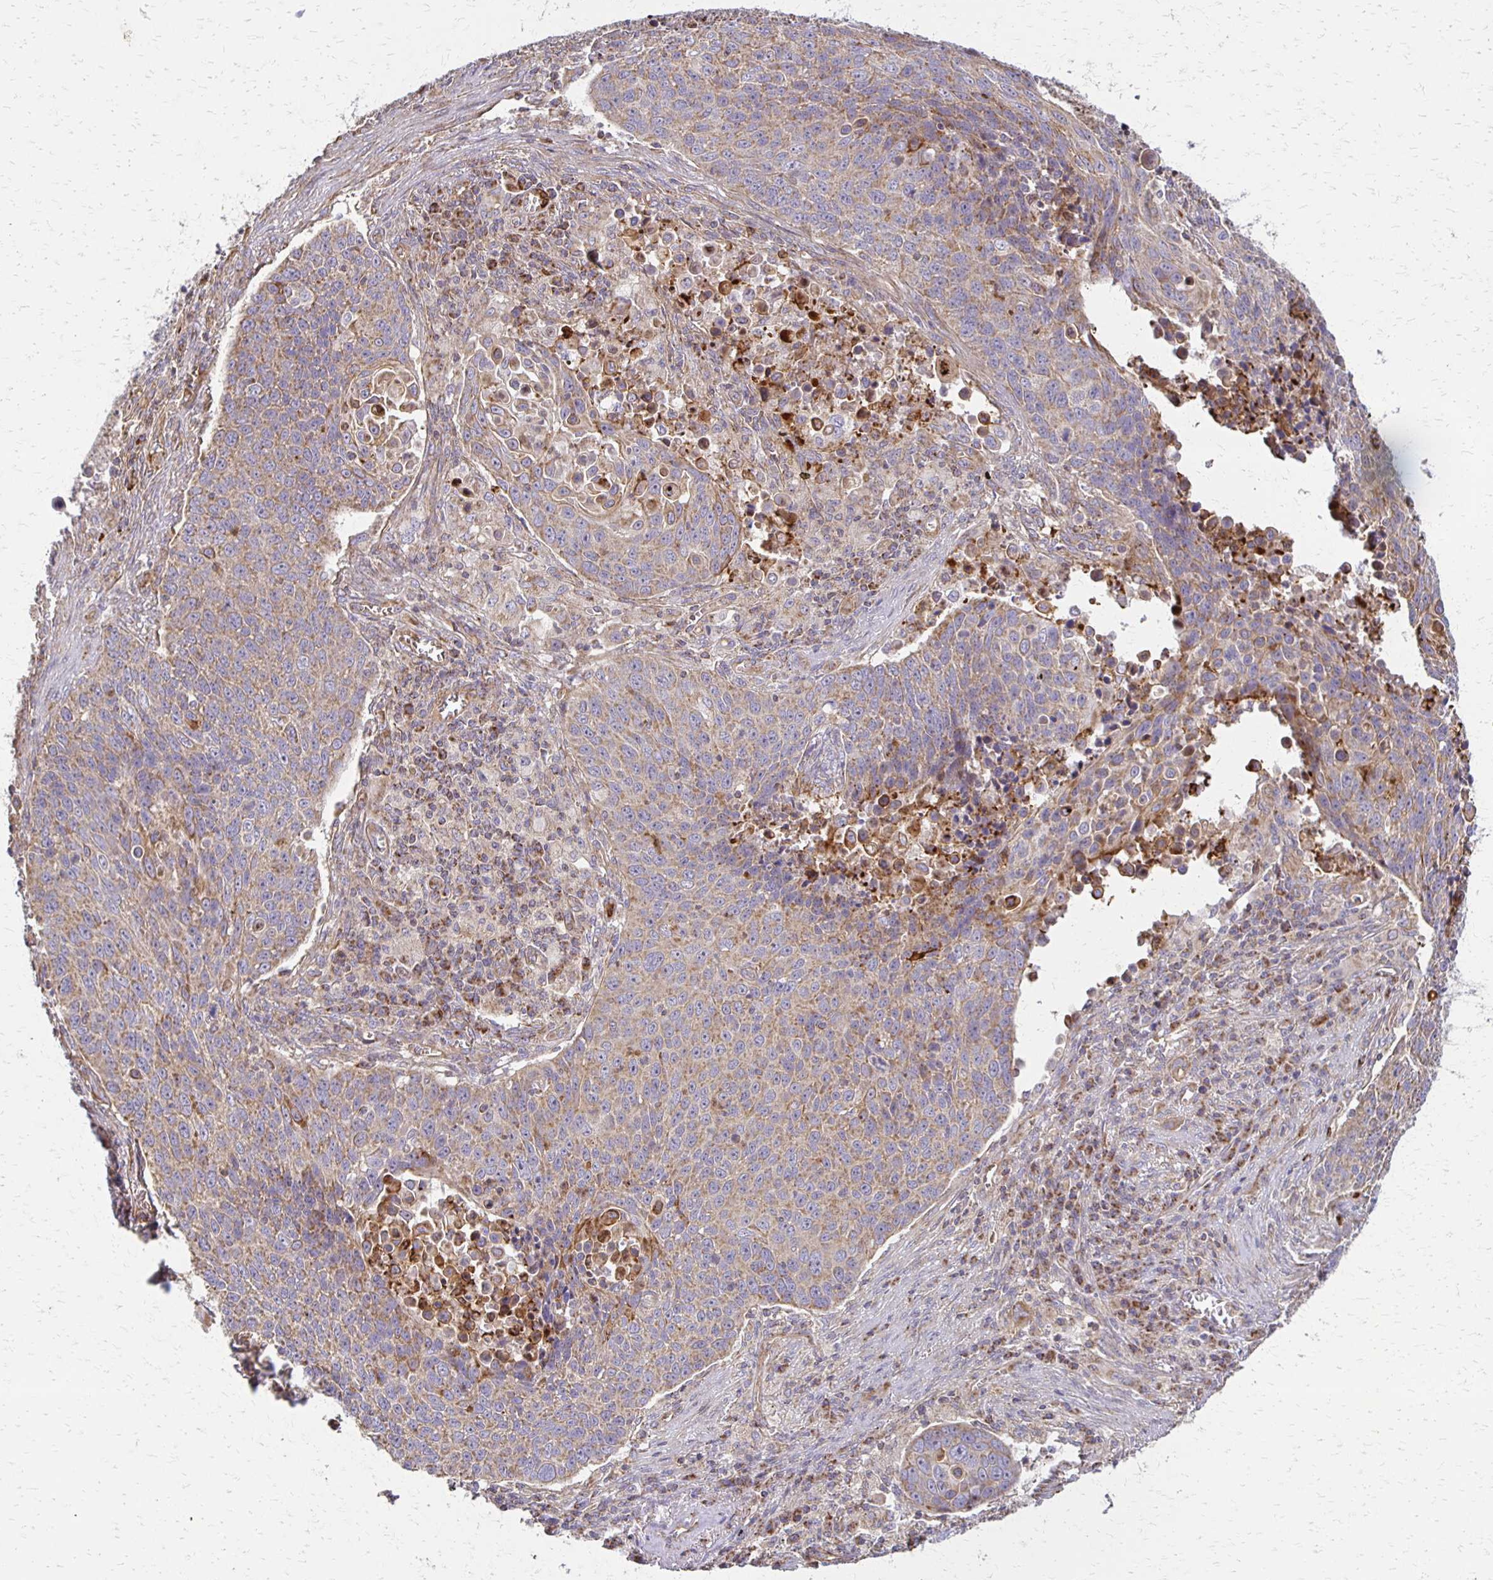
{"staining": {"intensity": "weak", "quantity": "25%-75%", "location": "cytoplasmic/membranous"}, "tissue": "lung cancer", "cell_type": "Tumor cells", "image_type": "cancer", "snomed": [{"axis": "morphology", "description": "Squamous cell carcinoma, NOS"}, {"axis": "topography", "description": "Lung"}], "caption": "Immunohistochemical staining of human lung cancer (squamous cell carcinoma) demonstrates weak cytoplasmic/membranous protein positivity in approximately 25%-75% of tumor cells.", "gene": "EIF4EBP2", "patient": {"sex": "male", "age": 78}}